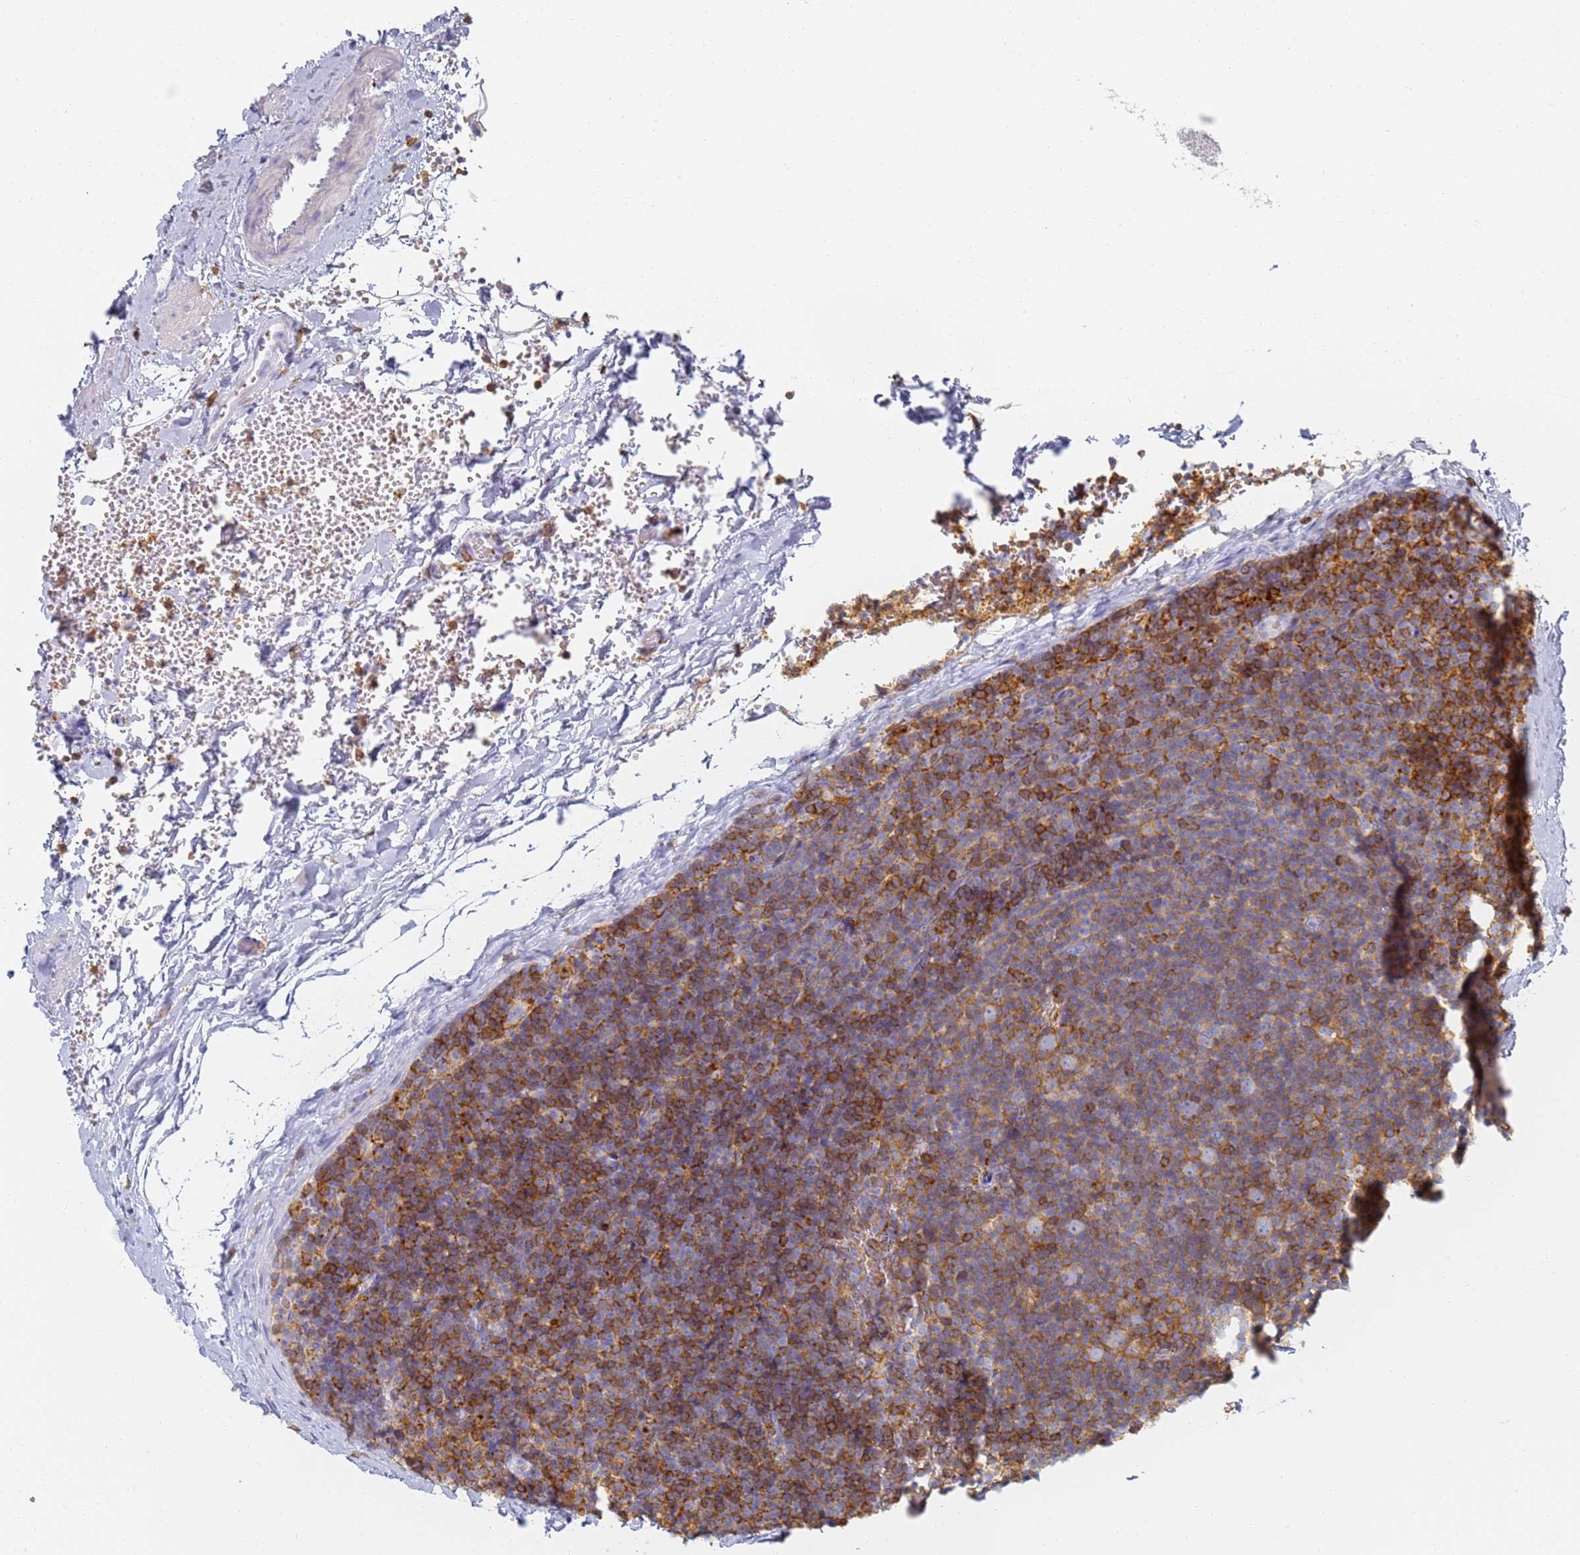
{"staining": {"intensity": "moderate", "quantity": "<25%", "location": "cytoplasmic/membranous"}, "tissue": "lymphoma", "cell_type": "Tumor cells", "image_type": "cancer", "snomed": [{"axis": "morphology", "description": "Hodgkin's disease, NOS"}, {"axis": "topography", "description": "Lymph node"}], "caption": "Protein expression analysis of human lymphoma reveals moderate cytoplasmic/membranous staining in about <25% of tumor cells.", "gene": "BIN2", "patient": {"sex": "female", "age": 57}}